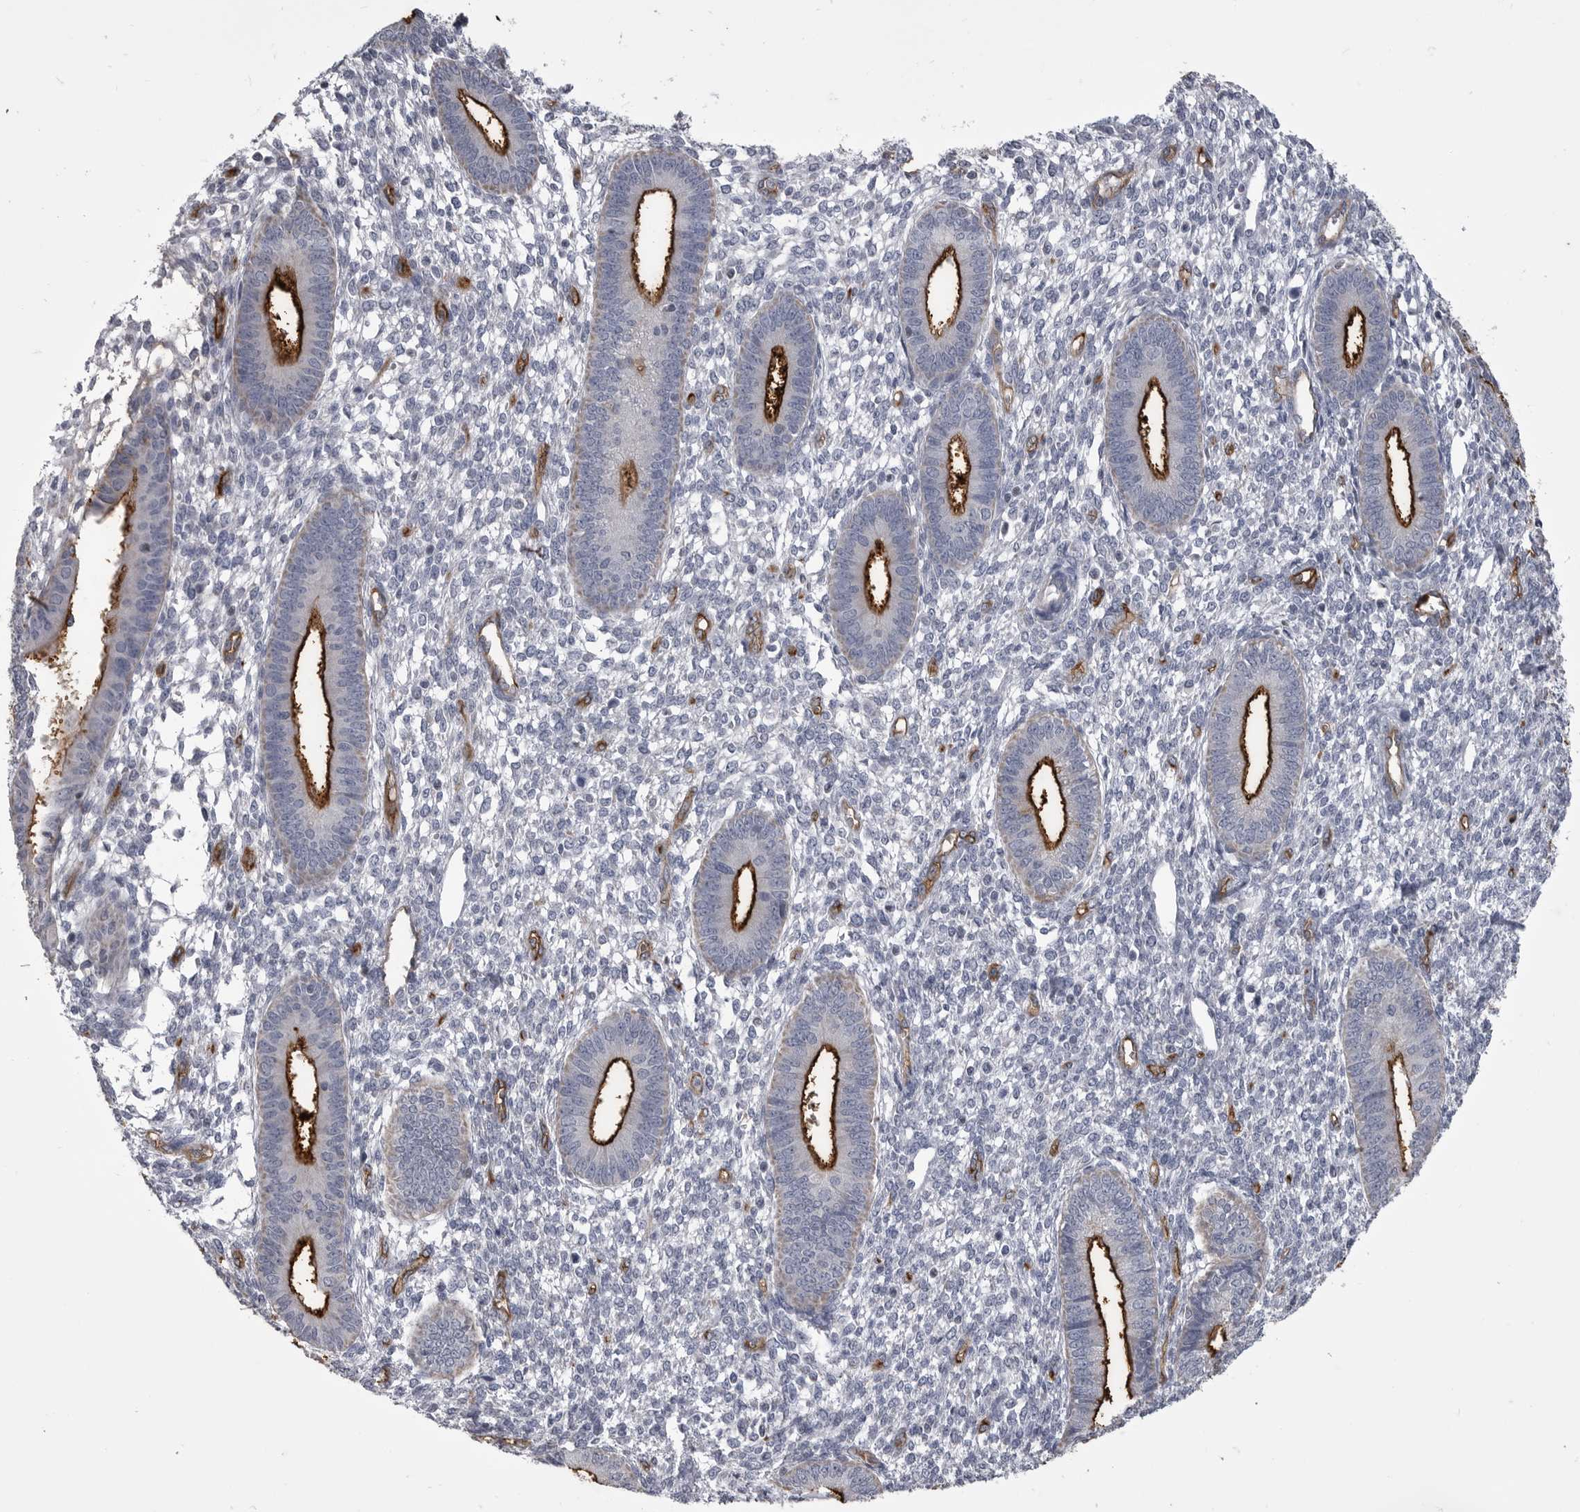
{"staining": {"intensity": "negative", "quantity": "none", "location": "none"}, "tissue": "endometrium", "cell_type": "Cells in endometrial stroma", "image_type": "normal", "snomed": [{"axis": "morphology", "description": "Normal tissue, NOS"}, {"axis": "topography", "description": "Endometrium"}], "caption": "Immunohistochemistry of unremarkable endometrium shows no positivity in cells in endometrial stroma. The staining was performed using DAB (3,3'-diaminobenzidine) to visualize the protein expression in brown, while the nuclei were stained in blue with hematoxylin (Magnification: 20x).", "gene": "OPLAH", "patient": {"sex": "female", "age": 46}}